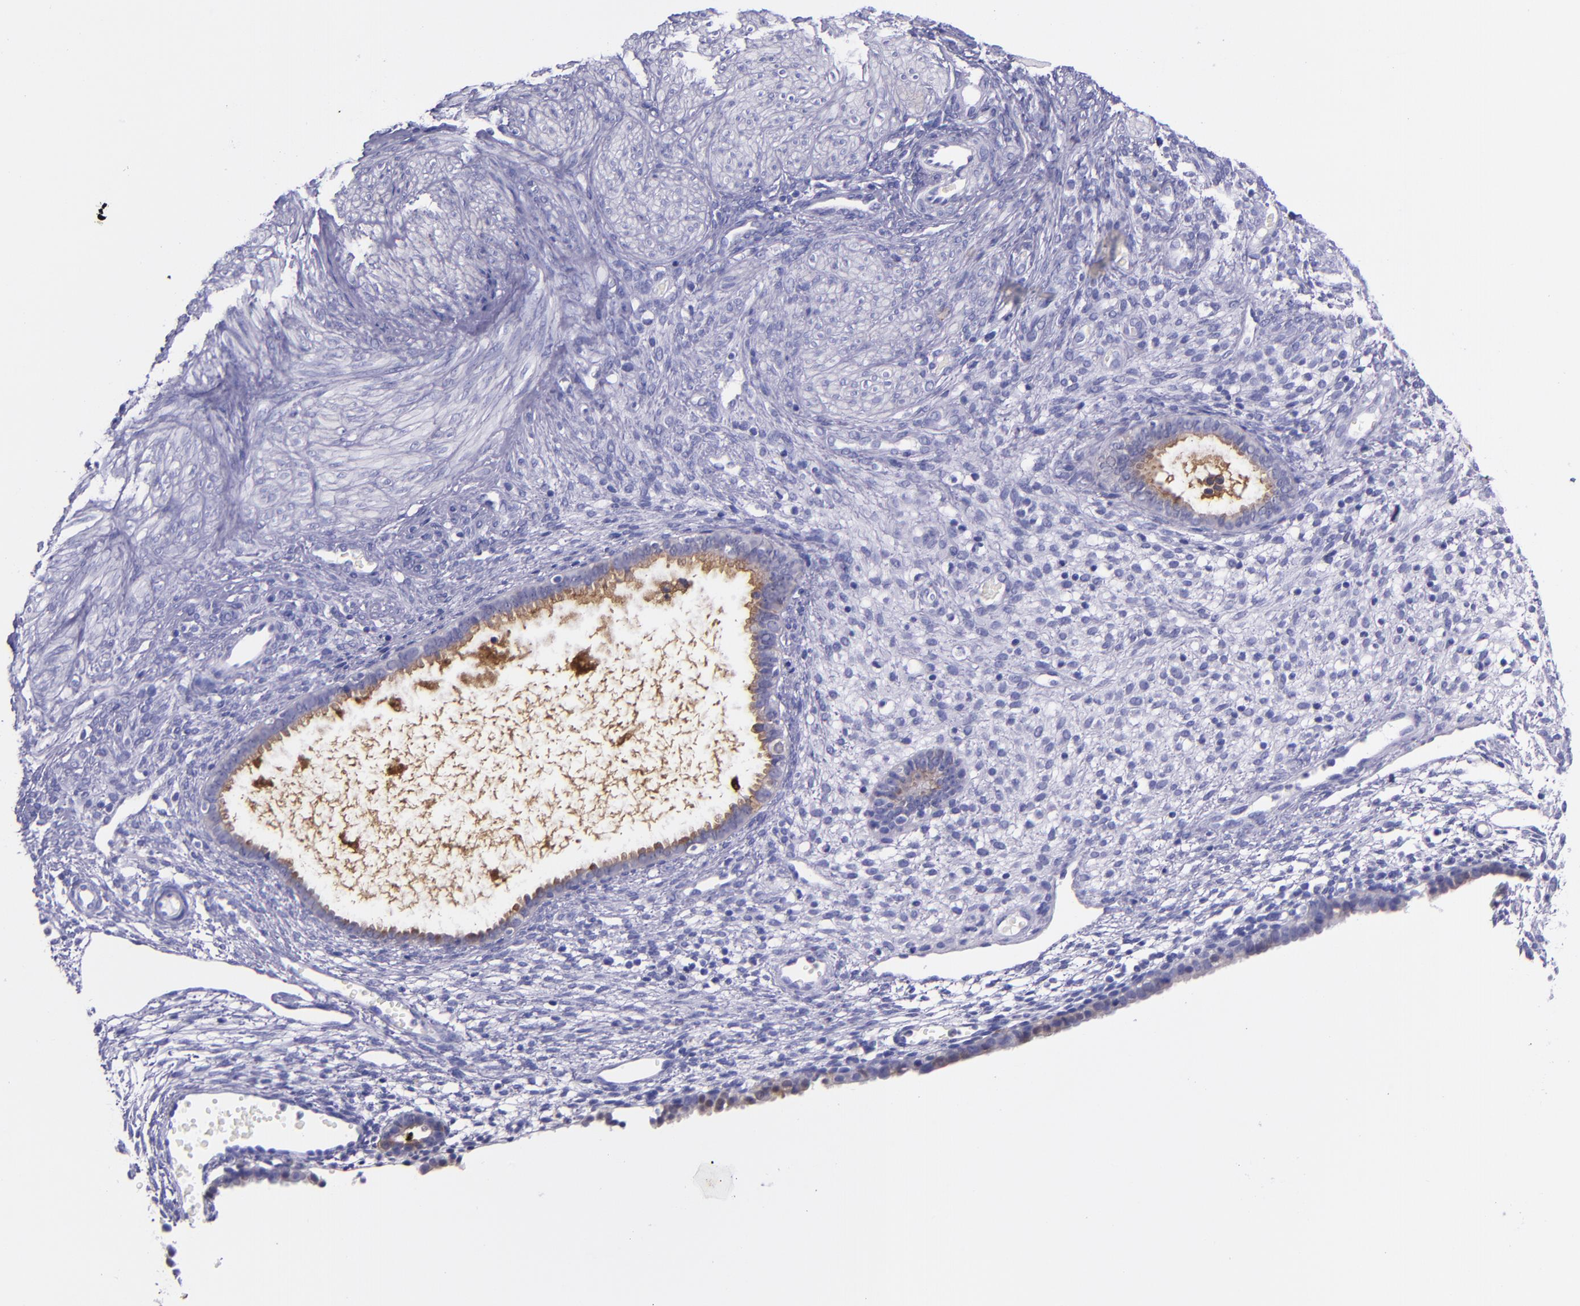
{"staining": {"intensity": "negative", "quantity": "none", "location": "none"}, "tissue": "endometrium", "cell_type": "Cells in endometrial stroma", "image_type": "normal", "snomed": [{"axis": "morphology", "description": "Normal tissue, NOS"}, {"axis": "topography", "description": "Endometrium"}], "caption": "An immunohistochemistry micrograph of benign endometrium is shown. There is no staining in cells in endometrial stroma of endometrium. The staining was performed using DAB to visualize the protein expression in brown, while the nuclei were stained in blue with hematoxylin (Magnification: 20x).", "gene": "SLPI", "patient": {"sex": "female", "age": 72}}